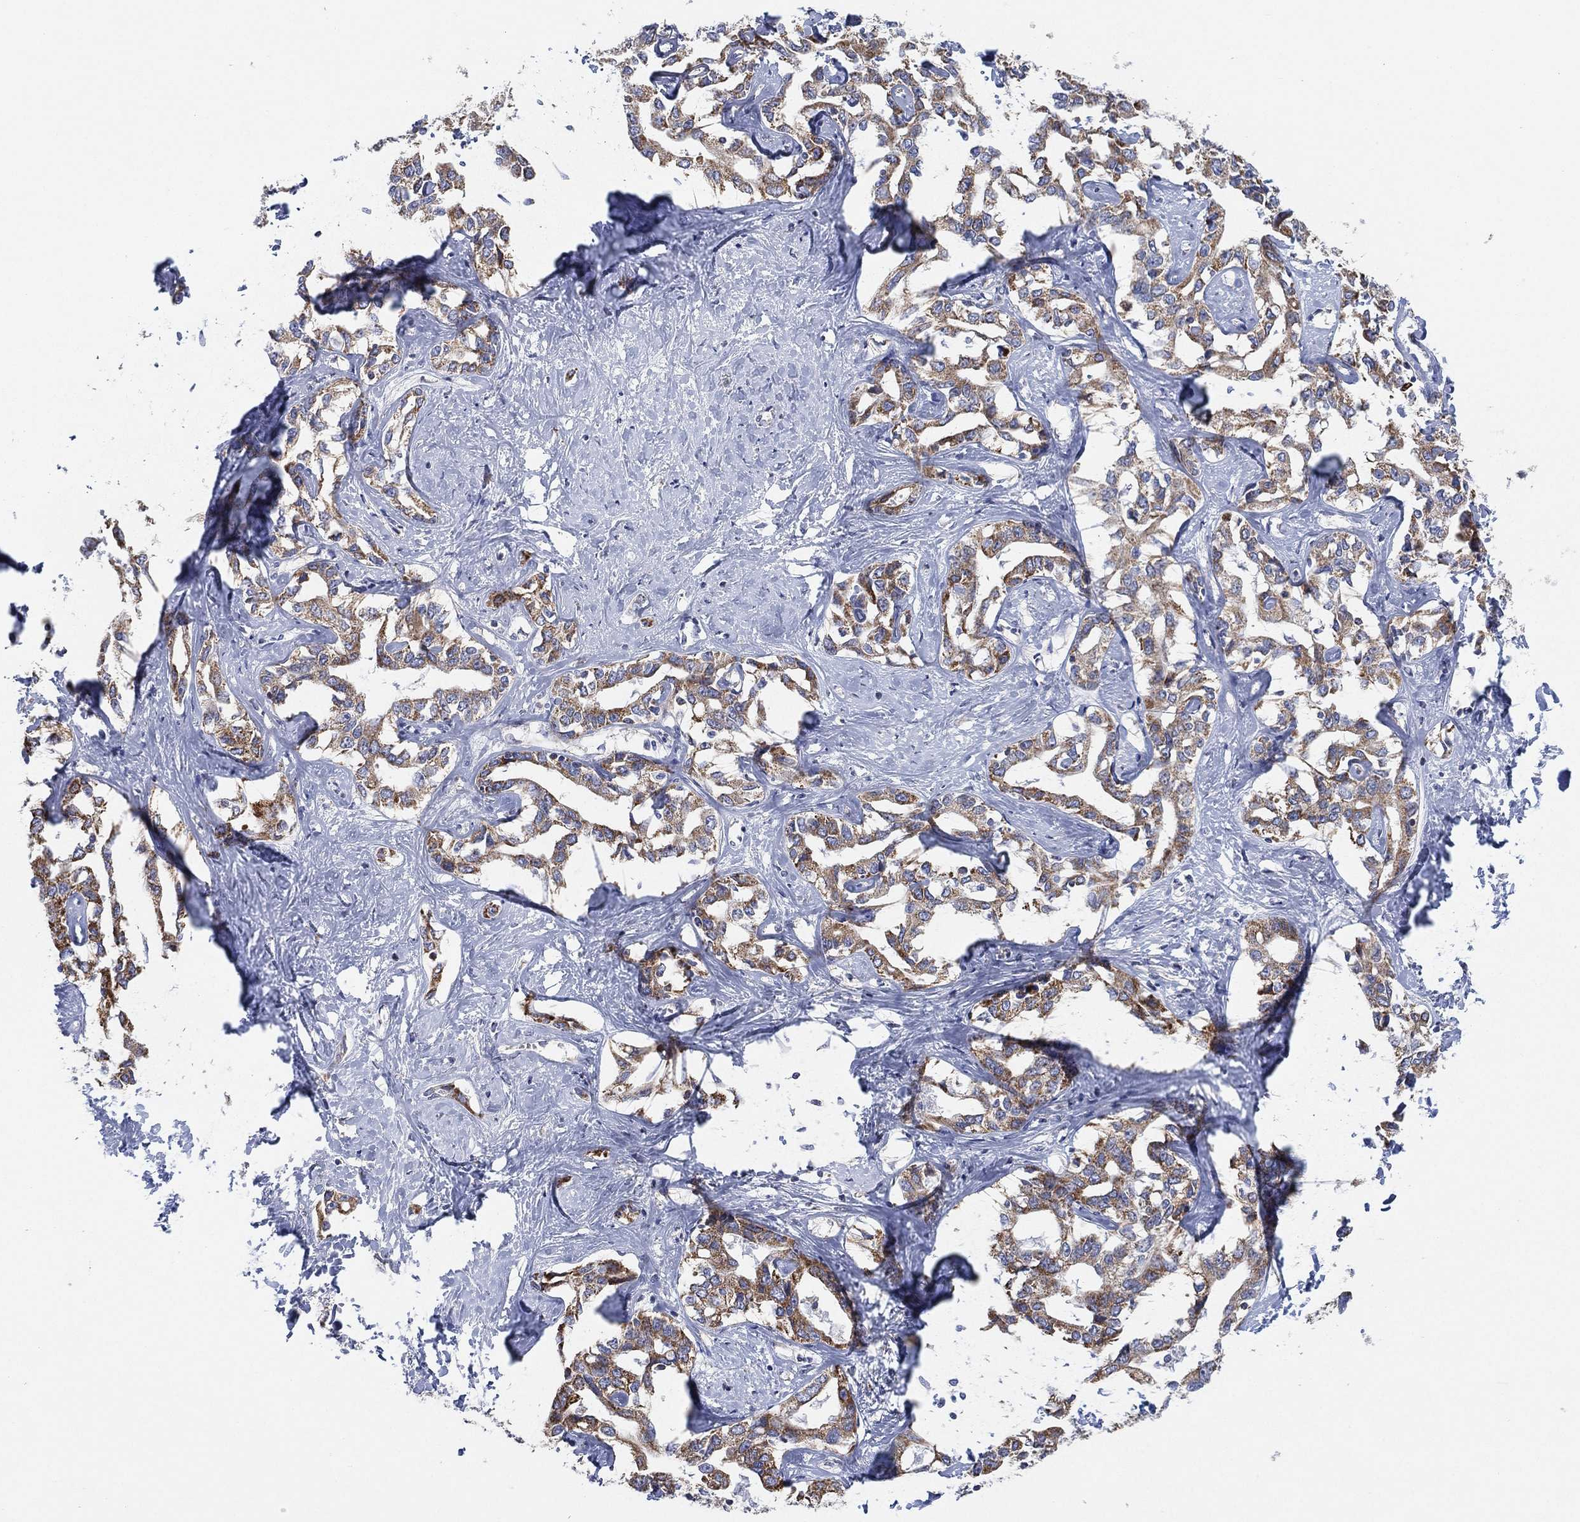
{"staining": {"intensity": "moderate", "quantity": ">75%", "location": "cytoplasmic/membranous"}, "tissue": "liver cancer", "cell_type": "Tumor cells", "image_type": "cancer", "snomed": [{"axis": "morphology", "description": "Cholangiocarcinoma"}, {"axis": "topography", "description": "Liver"}], "caption": "Liver cancer stained with DAB (3,3'-diaminobenzidine) immunohistochemistry (IHC) shows medium levels of moderate cytoplasmic/membranous expression in approximately >75% of tumor cells.", "gene": "INA", "patient": {"sex": "male", "age": 59}}